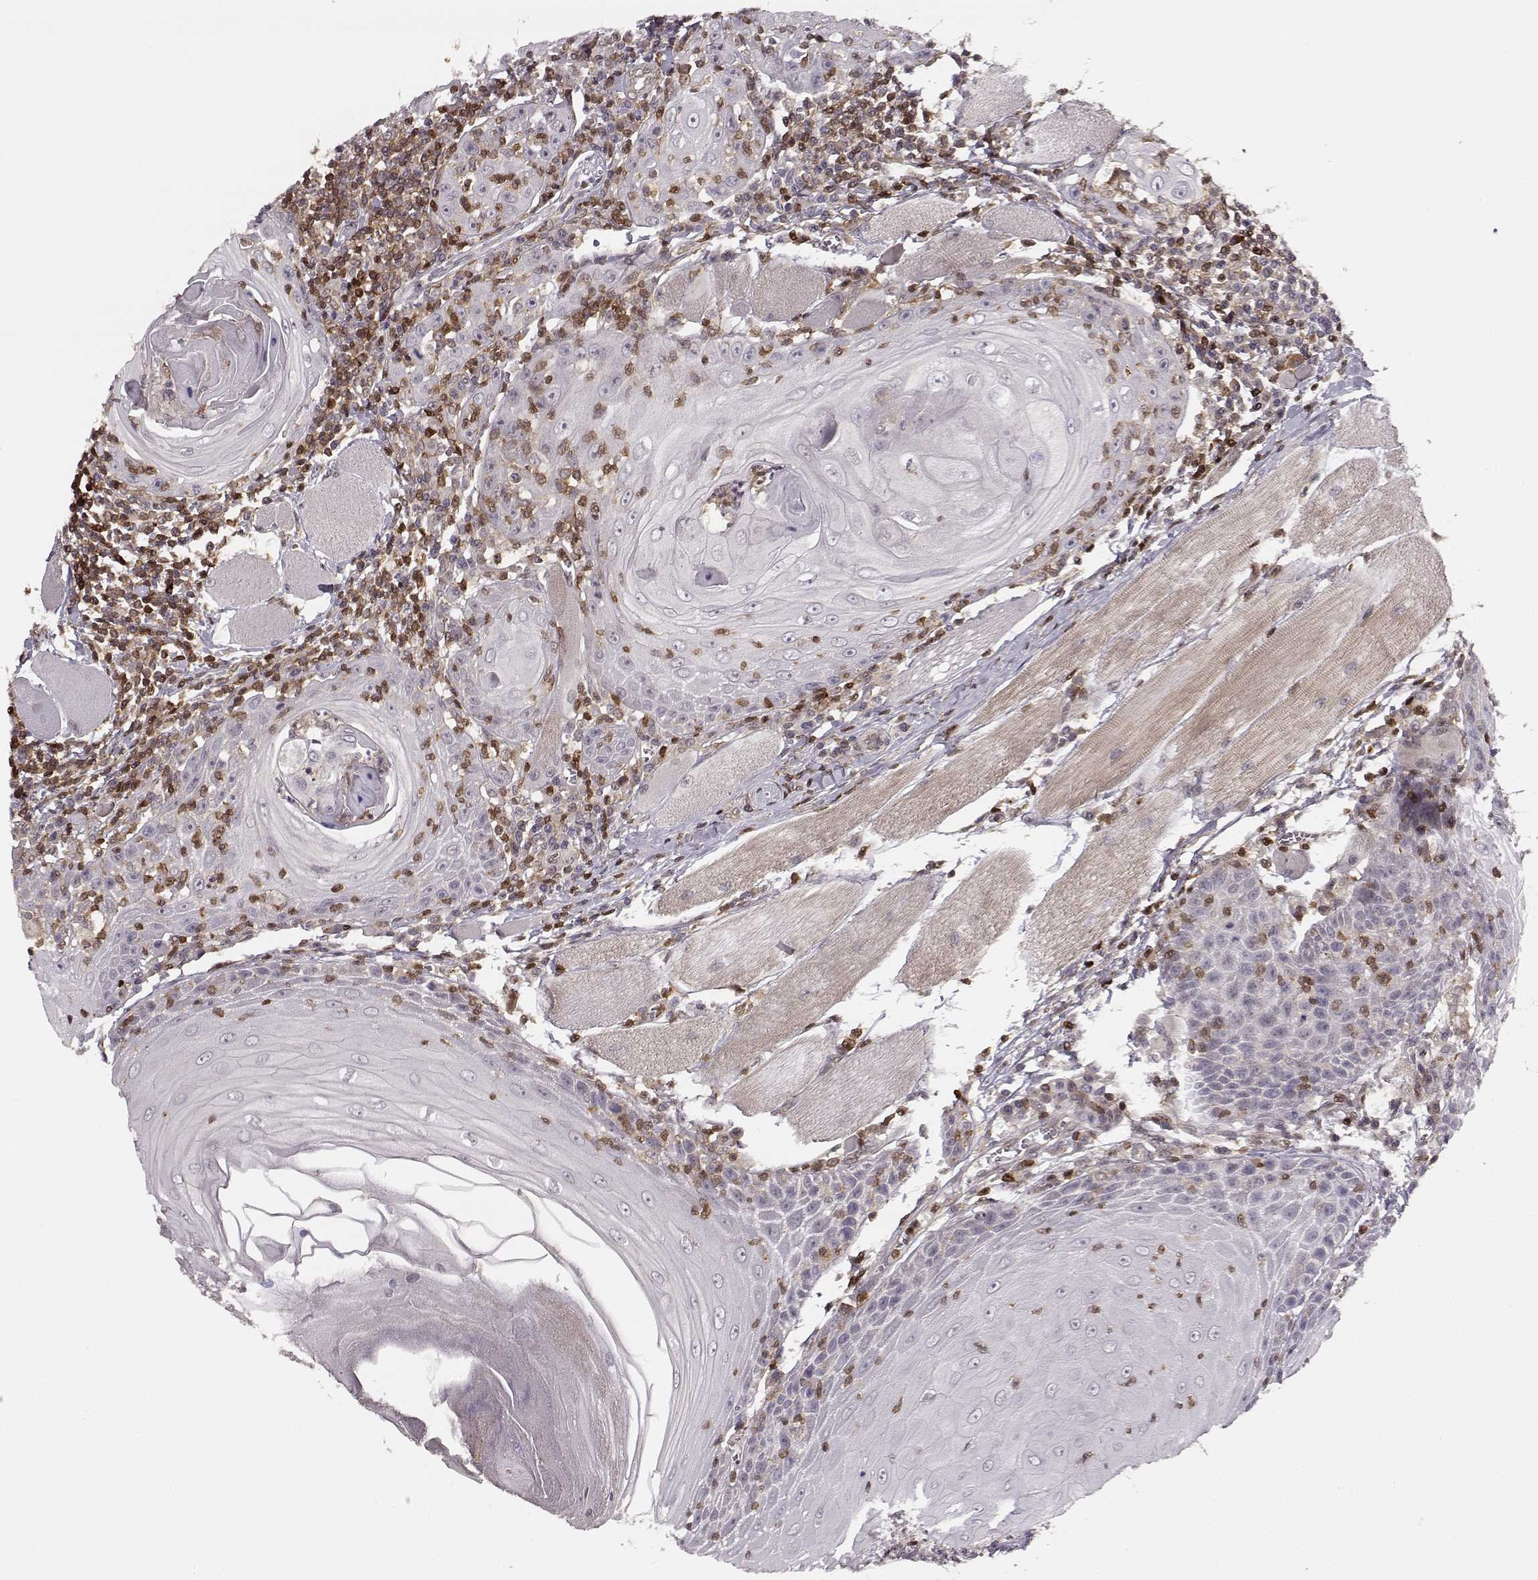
{"staining": {"intensity": "negative", "quantity": "none", "location": "none"}, "tissue": "head and neck cancer", "cell_type": "Tumor cells", "image_type": "cancer", "snomed": [{"axis": "morphology", "description": "Normal tissue, NOS"}, {"axis": "morphology", "description": "Squamous cell carcinoma, NOS"}, {"axis": "topography", "description": "Oral tissue"}, {"axis": "topography", "description": "Head-Neck"}], "caption": "DAB (3,3'-diaminobenzidine) immunohistochemical staining of squamous cell carcinoma (head and neck) reveals no significant staining in tumor cells.", "gene": "MFSD1", "patient": {"sex": "male", "age": 52}}